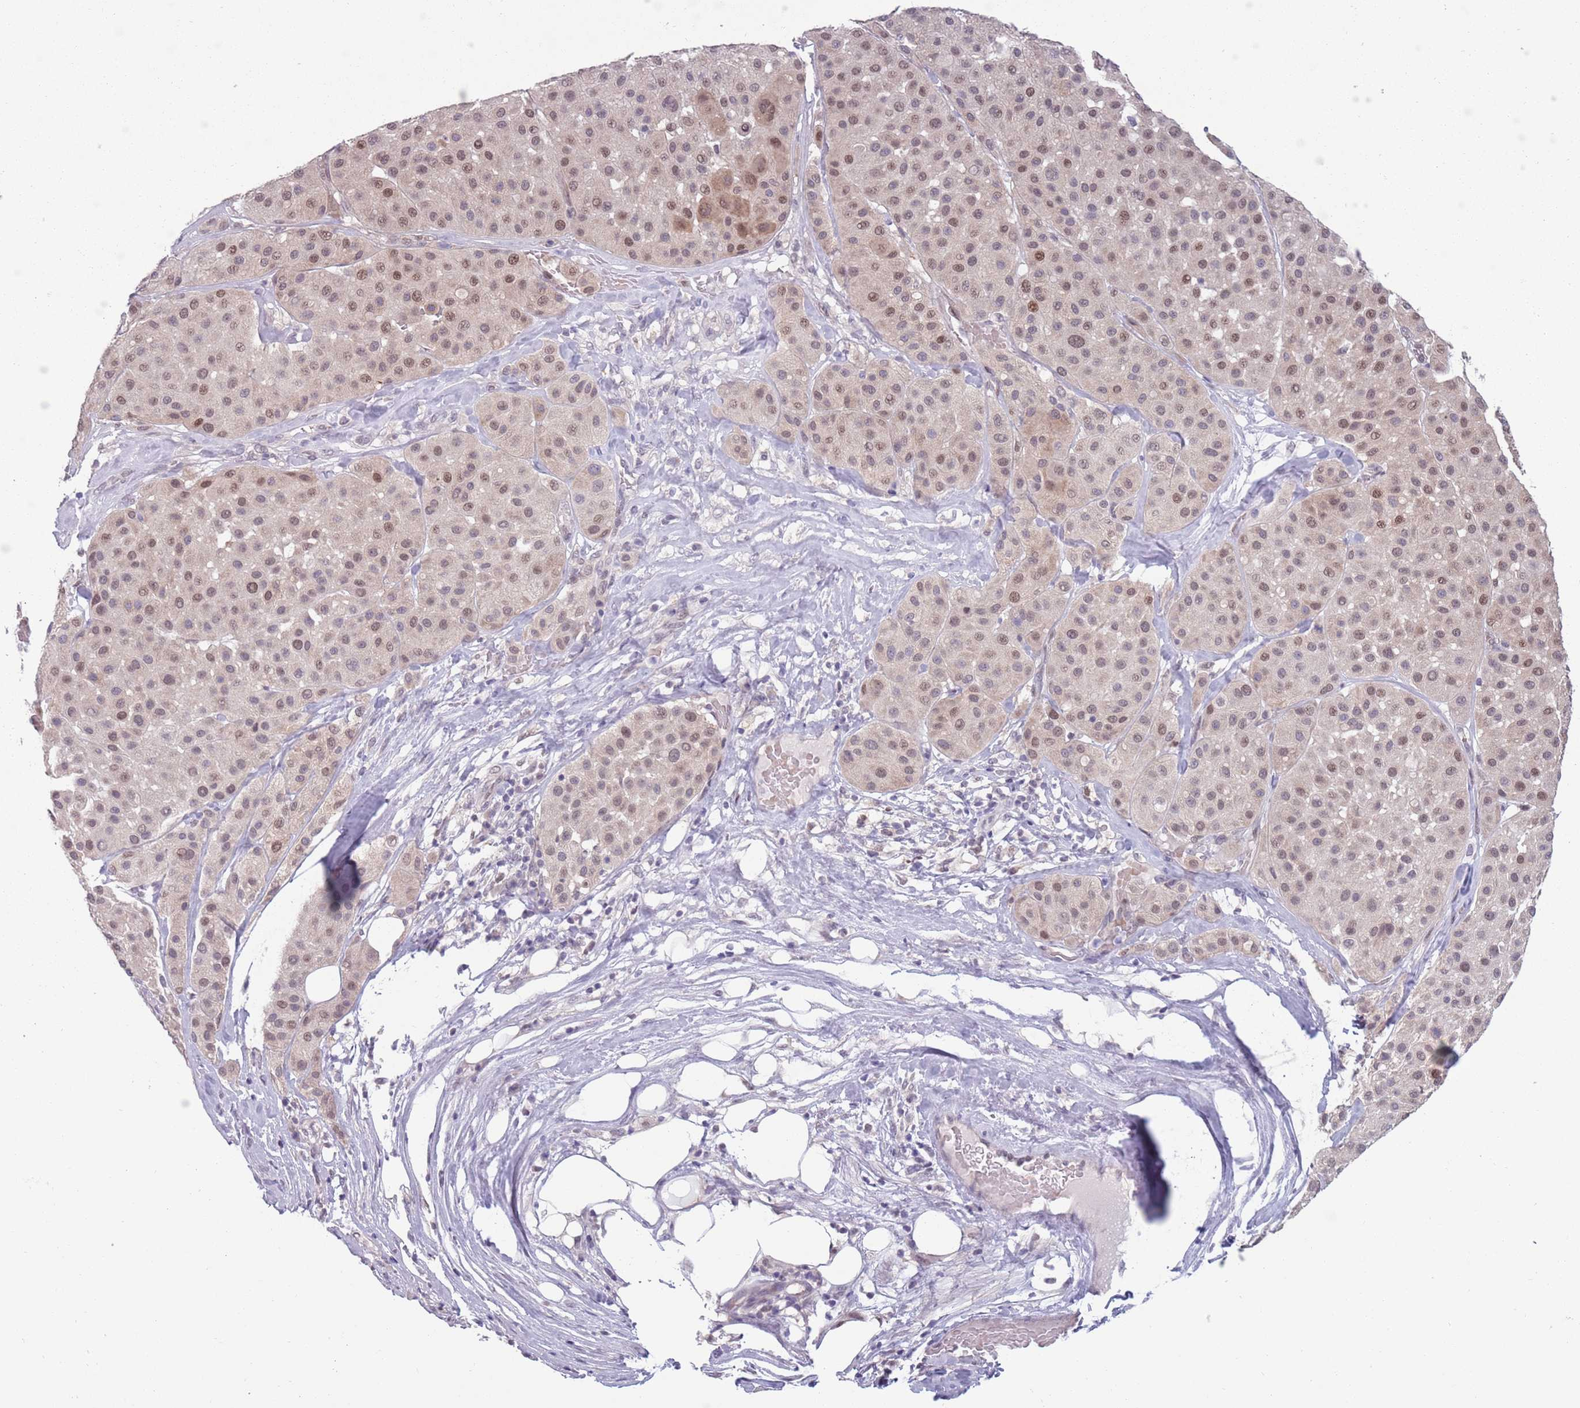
{"staining": {"intensity": "weak", "quantity": ">75%", "location": "nuclear"}, "tissue": "melanoma", "cell_type": "Tumor cells", "image_type": "cancer", "snomed": [{"axis": "morphology", "description": "Malignant melanoma, Metastatic site"}, {"axis": "topography", "description": "Smooth muscle"}], "caption": "A high-resolution photomicrograph shows immunohistochemistry (IHC) staining of malignant melanoma (metastatic site), which shows weak nuclear positivity in about >75% of tumor cells.", "gene": "CLNS1A", "patient": {"sex": "male", "age": 41}}